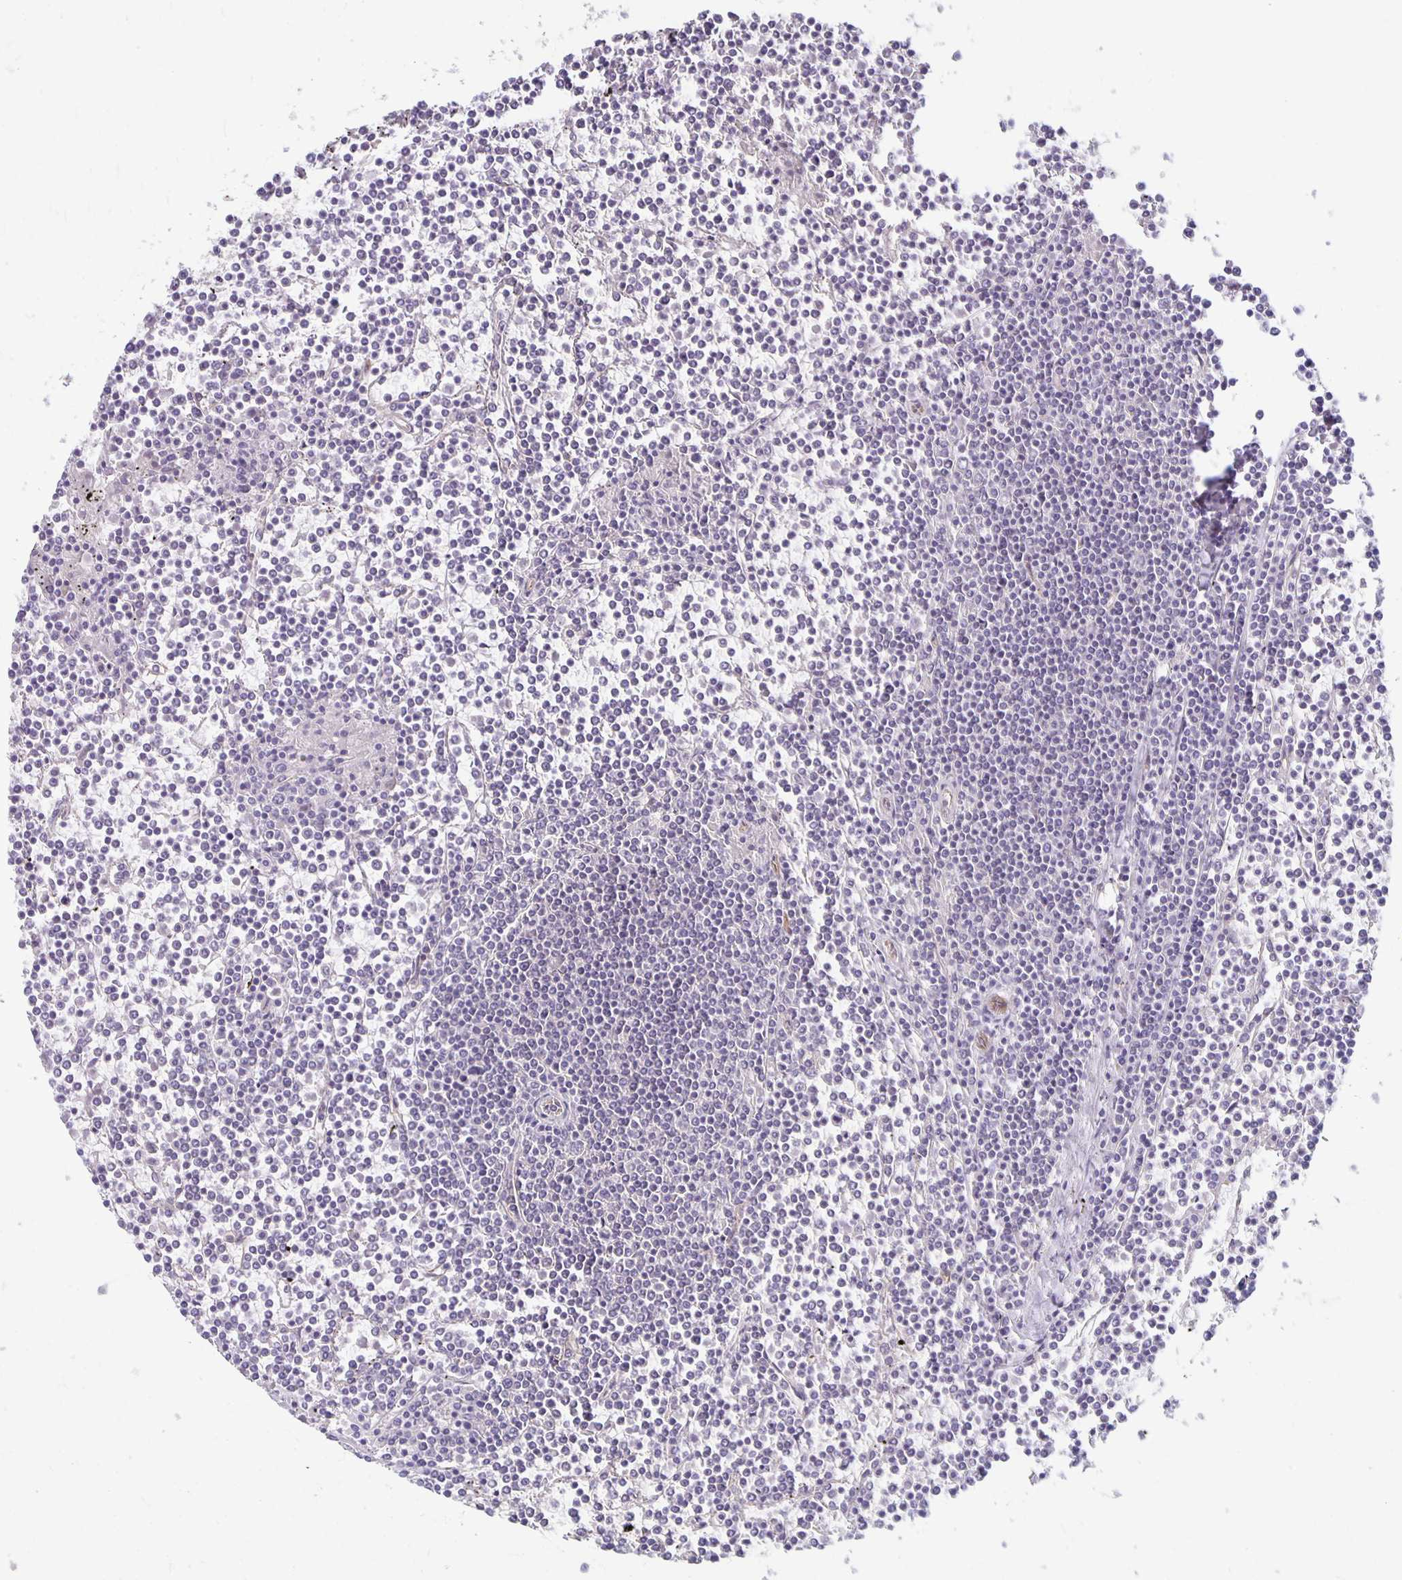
{"staining": {"intensity": "negative", "quantity": "none", "location": "none"}, "tissue": "lymphoma", "cell_type": "Tumor cells", "image_type": "cancer", "snomed": [{"axis": "morphology", "description": "Malignant lymphoma, non-Hodgkin's type, Low grade"}, {"axis": "topography", "description": "Spleen"}], "caption": "Human lymphoma stained for a protein using IHC demonstrates no expression in tumor cells.", "gene": "PPP1R3E", "patient": {"sex": "female", "age": 19}}